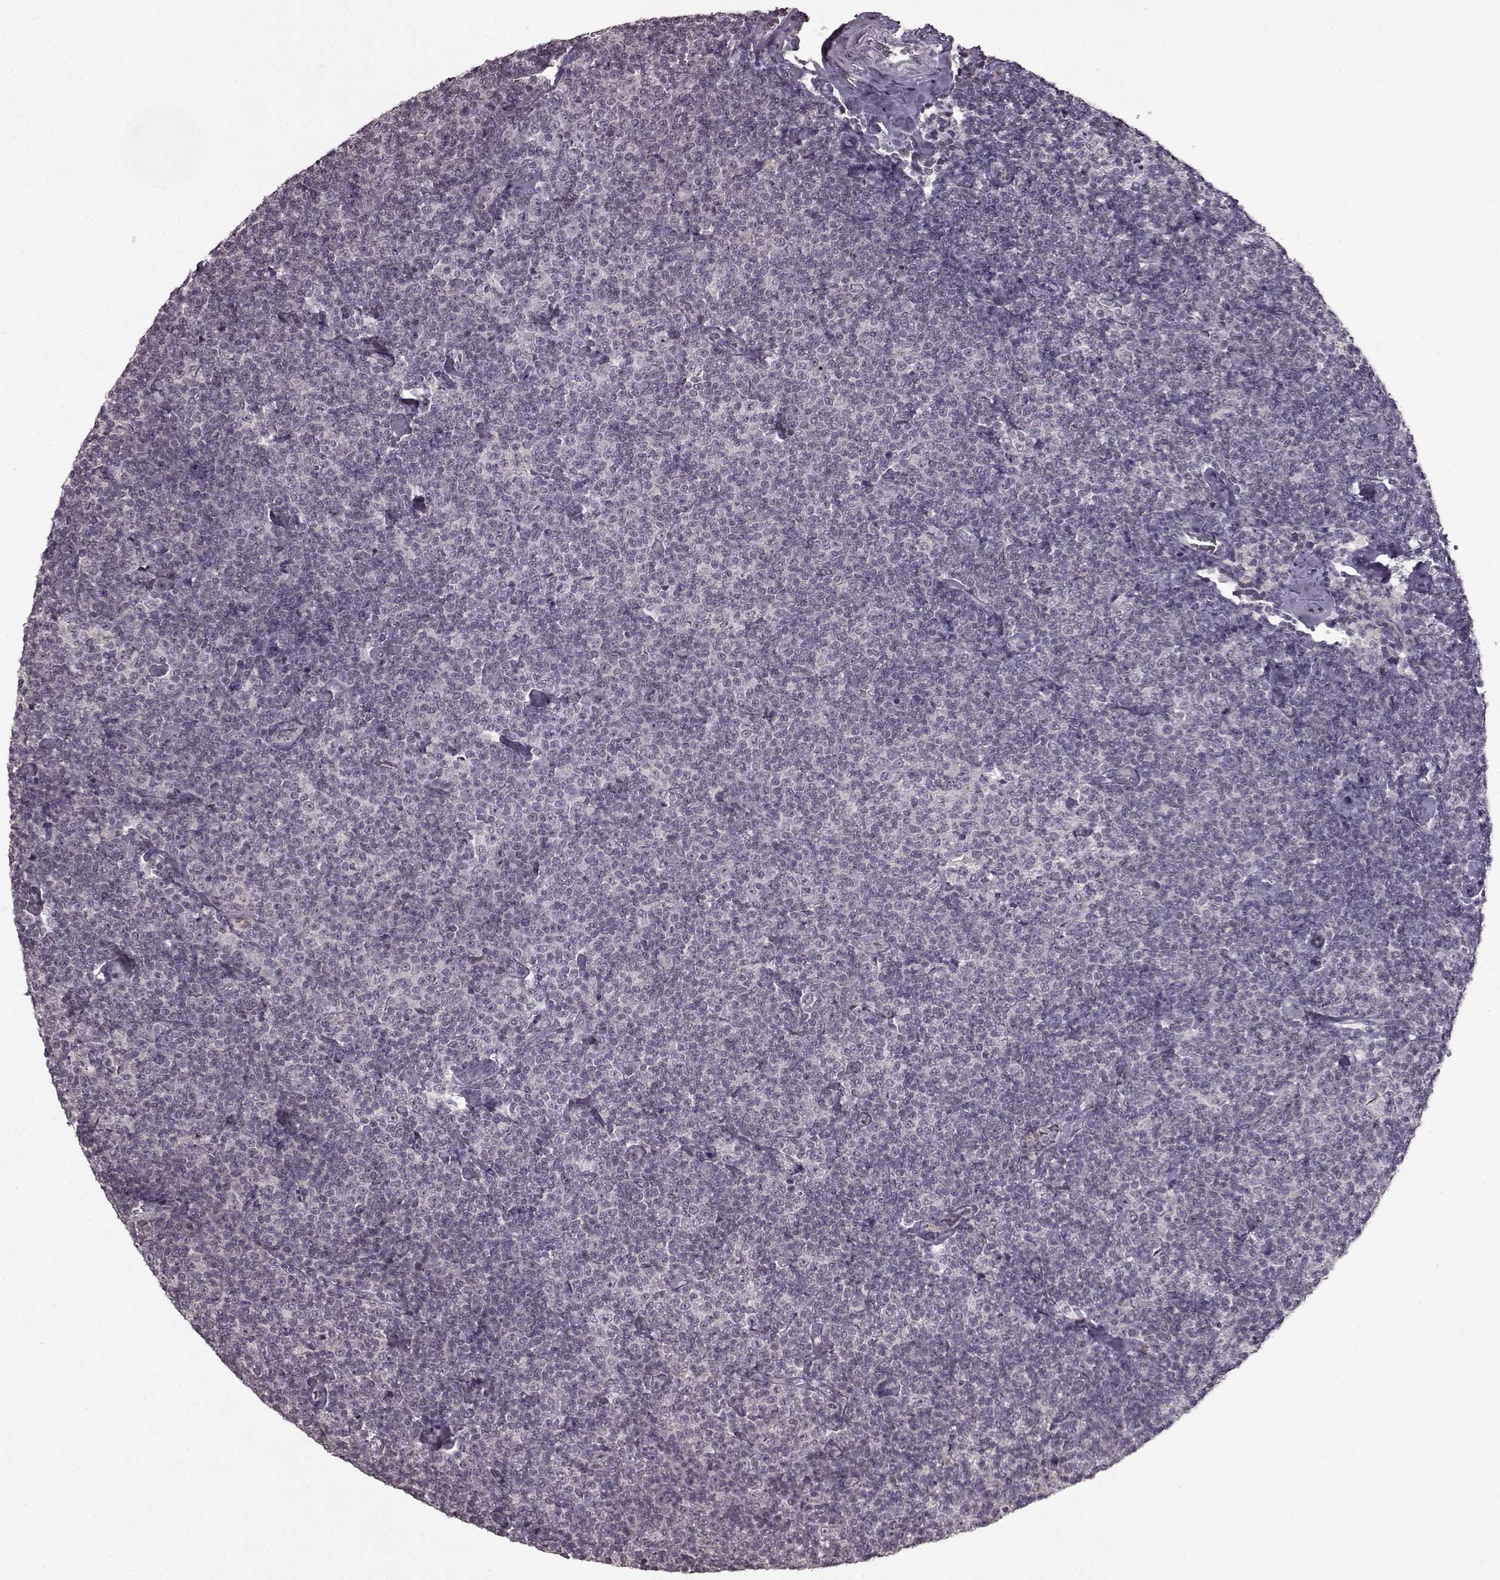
{"staining": {"intensity": "negative", "quantity": "none", "location": "none"}, "tissue": "lymphoma", "cell_type": "Tumor cells", "image_type": "cancer", "snomed": [{"axis": "morphology", "description": "Malignant lymphoma, non-Hodgkin's type, Low grade"}, {"axis": "topography", "description": "Lymph node"}], "caption": "Immunohistochemical staining of human lymphoma reveals no significant positivity in tumor cells. (DAB (3,3'-diaminobenzidine) immunohistochemistry (IHC), high magnification).", "gene": "LHB", "patient": {"sex": "male", "age": 81}}